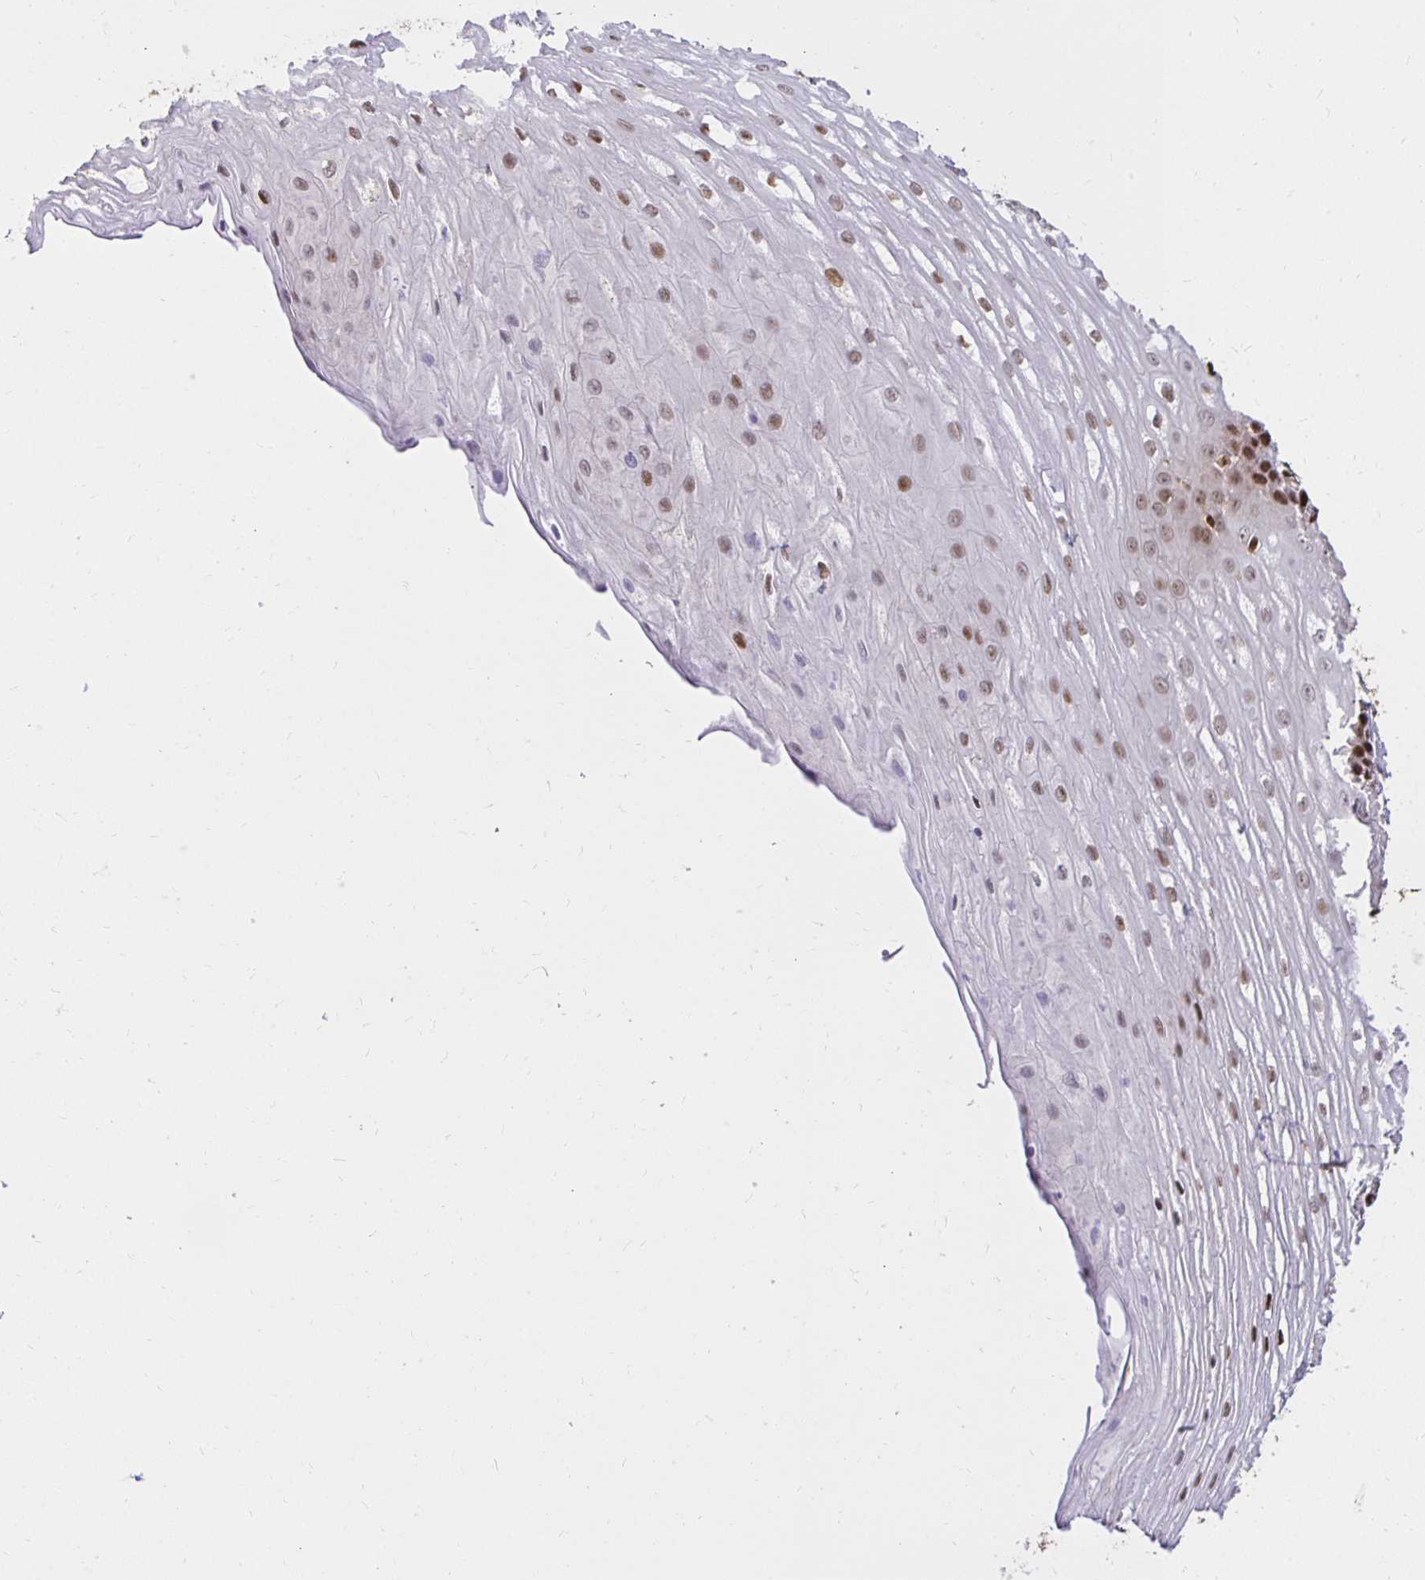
{"staining": {"intensity": "moderate", "quantity": ">75%", "location": "nuclear"}, "tissue": "esophagus", "cell_type": "Squamous epithelial cells", "image_type": "normal", "snomed": [{"axis": "morphology", "description": "Normal tissue, NOS"}, {"axis": "topography", "description": "Esophagus"}], "caption": "The image exhibits staining of benign esophagus, revealing moderate nuclear protein positivity (brown color) within squamous epithelial cells. (DAB (3,3'-diaminobenzidine) IHC, brown staining for protein, blue staining for nuclei).", "gene": "ZNF579", "patient": {"sex": "male", "age": 62}}